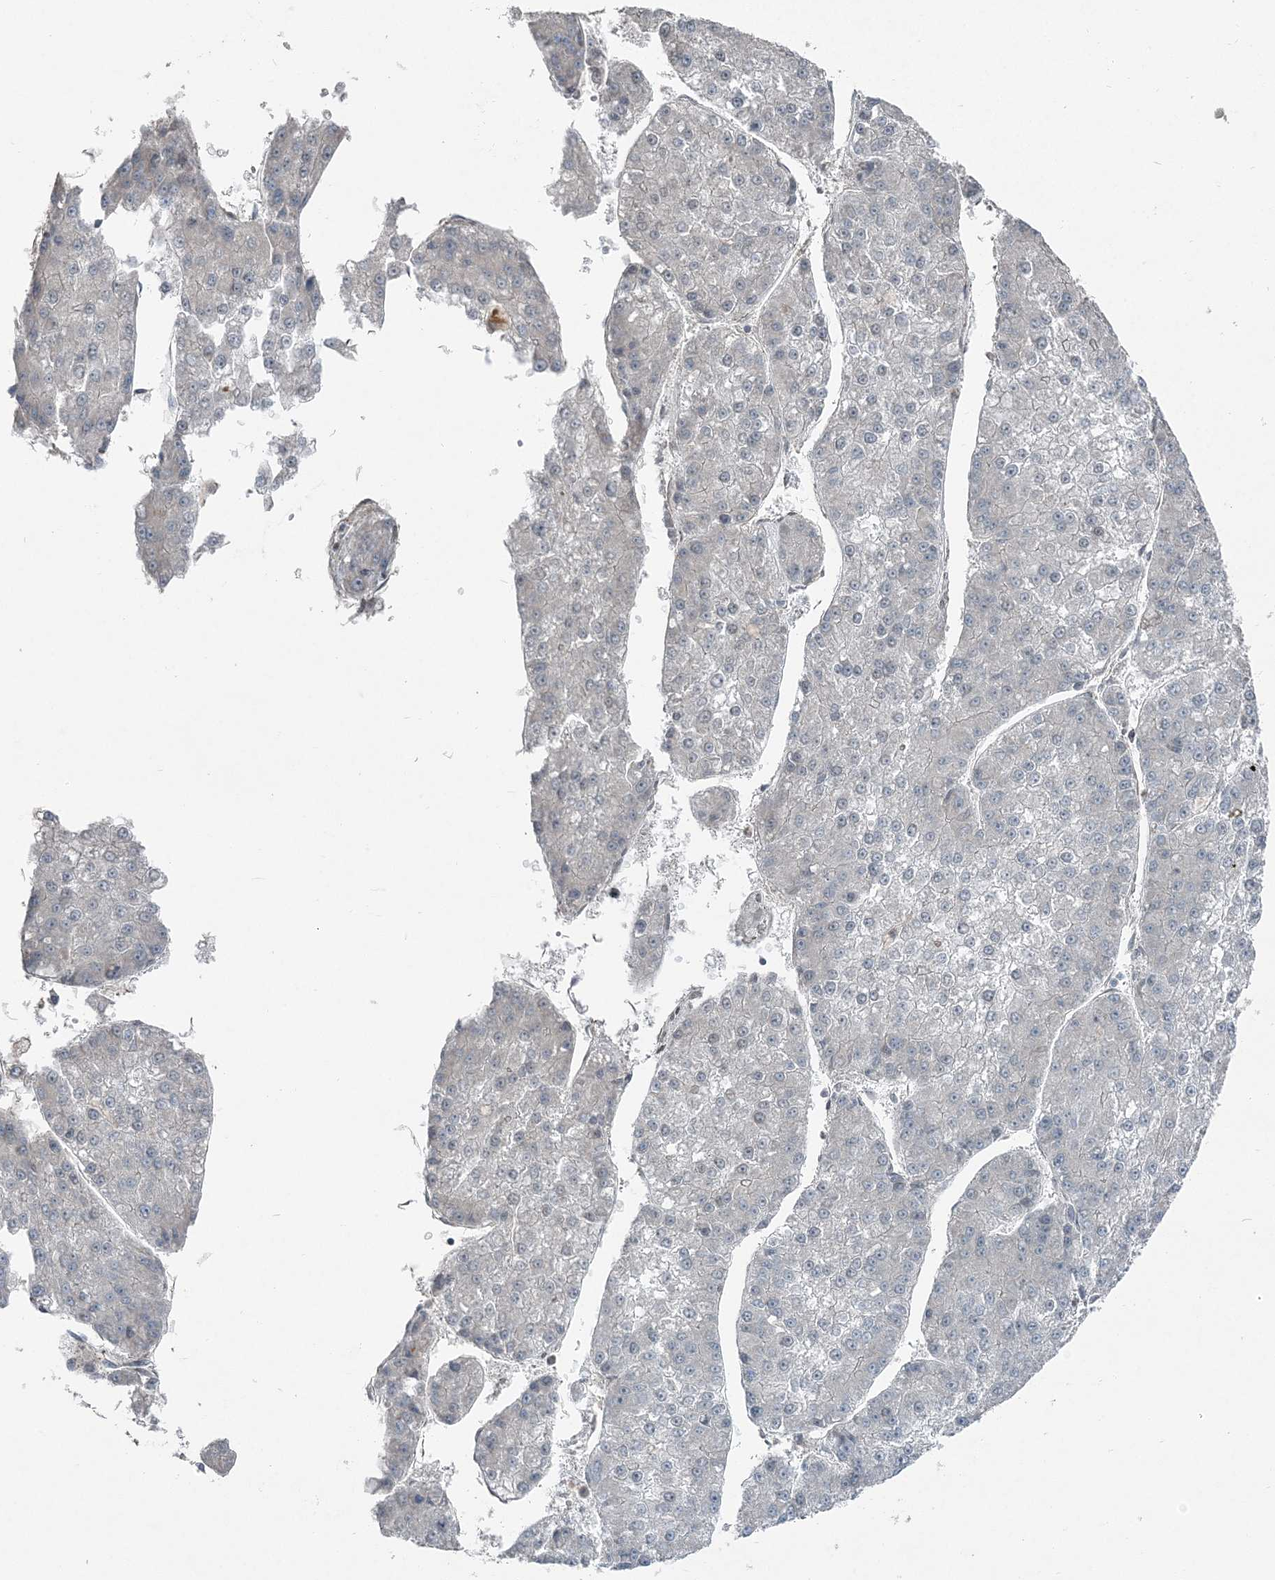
{"staining": {"intensity": "negative", "quantity": "none", "location": "none"}, "tissue": "liver cancer", "cell_type": "Tumor cells", "image_type": "cancer", "snomed": [{"axis": "morphology", "description": "Carcinoma, Hepatocellular, NOS"}, {"axis": "topography", "description": "Liver"}], "caption": "Tumor cells are negative for protein expression in human liver cancer.", "gene": "FBXL17", "patient": {"sex": "female", "age": 73}}